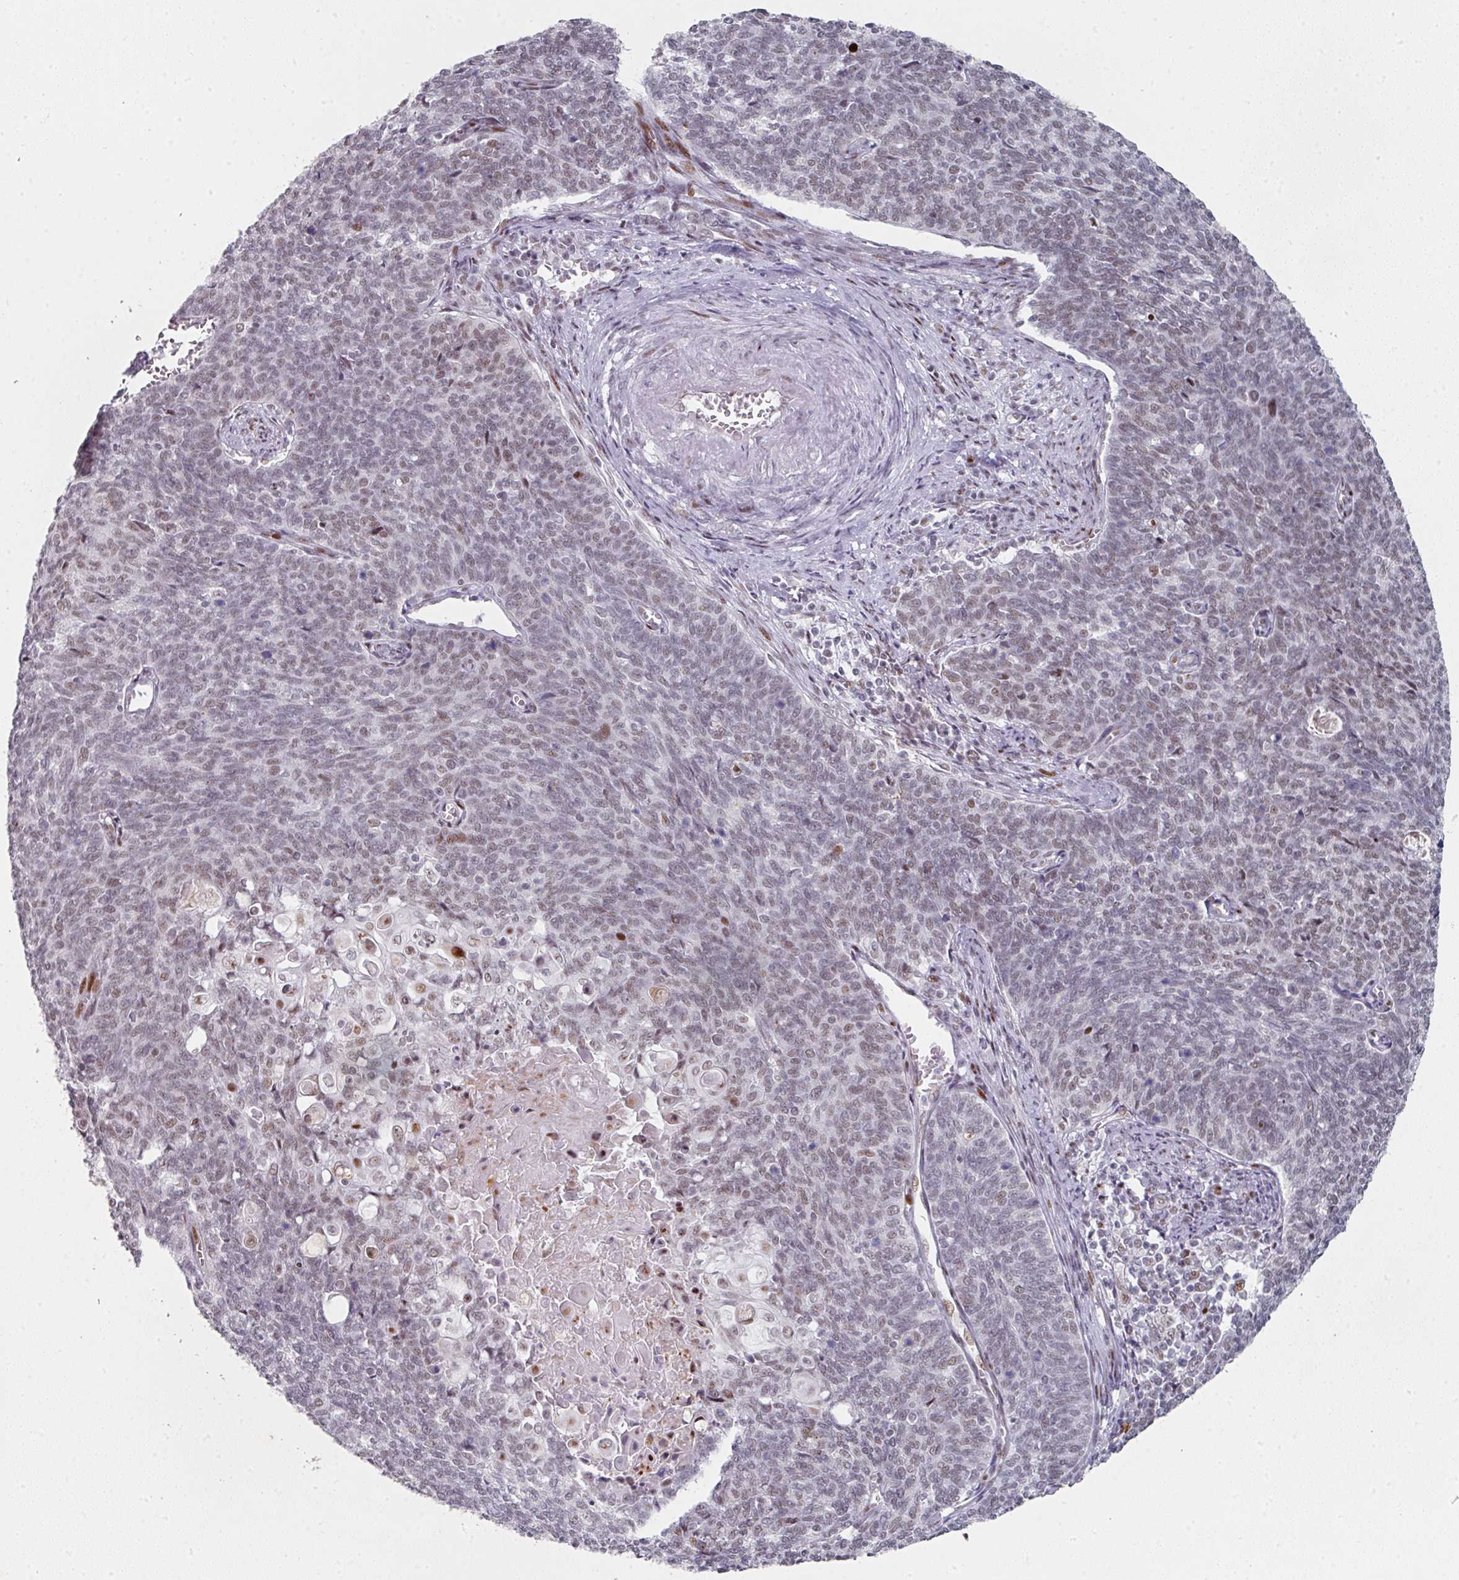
{"staining": {"intensity": "weak", "quantity": "25%-75%", "location": "nuclear"}, "tissue": "cervical cancer", "cell_type": "Tumor cells", "image_type": "cancer", "snomed": [{"axis": "morphology", "description": "Squamous cell carcinoma, NOS"}, {"axis": "topography", "description": "Cervix"}], "caption": "Tumor cells display low levels of weak nuclear expression in approximately 25%-75% of cells in cervical cancer.", "gene": "SF3B5", "patient": {"sex": "female", "age": 39}}